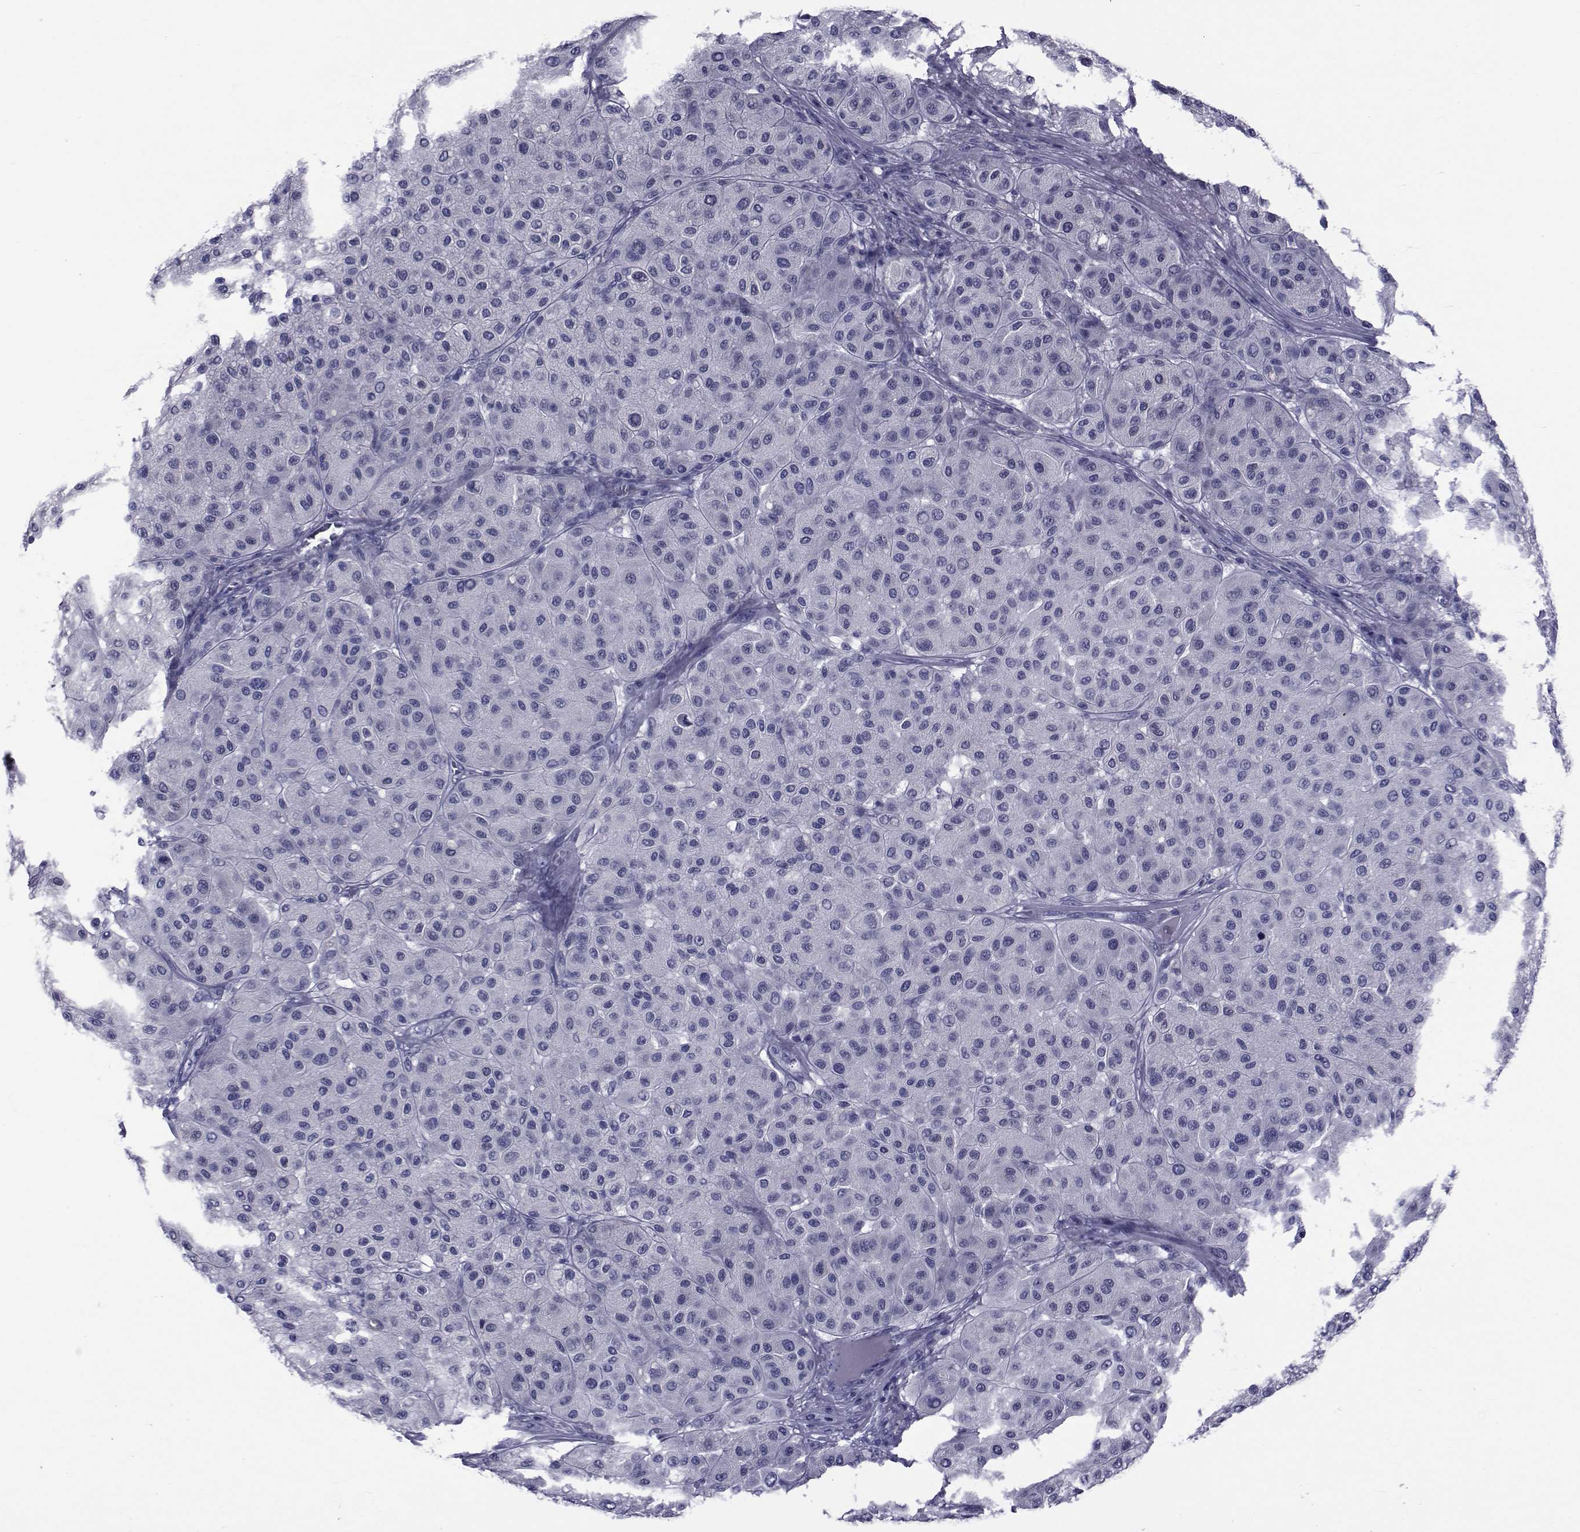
{"staining": {"intensity": "negative", "quantity": "none", "location": "none"}, "tissue": "melanoma", "cell_type": "Tumor cells", "image_type": "cancer", "snomed": [{"axis": "morphology", "description": "Malignant melanoma, Metastatic site"}, {"axis": "topography", "description": "Smooth muscle"}], "caption": "A histopathology image of human malignant melanoma (metastatic site) is negative for staining in tumor cells.", "gene": "GKAP1", "patient": {"sex": "male", "age": 41}}